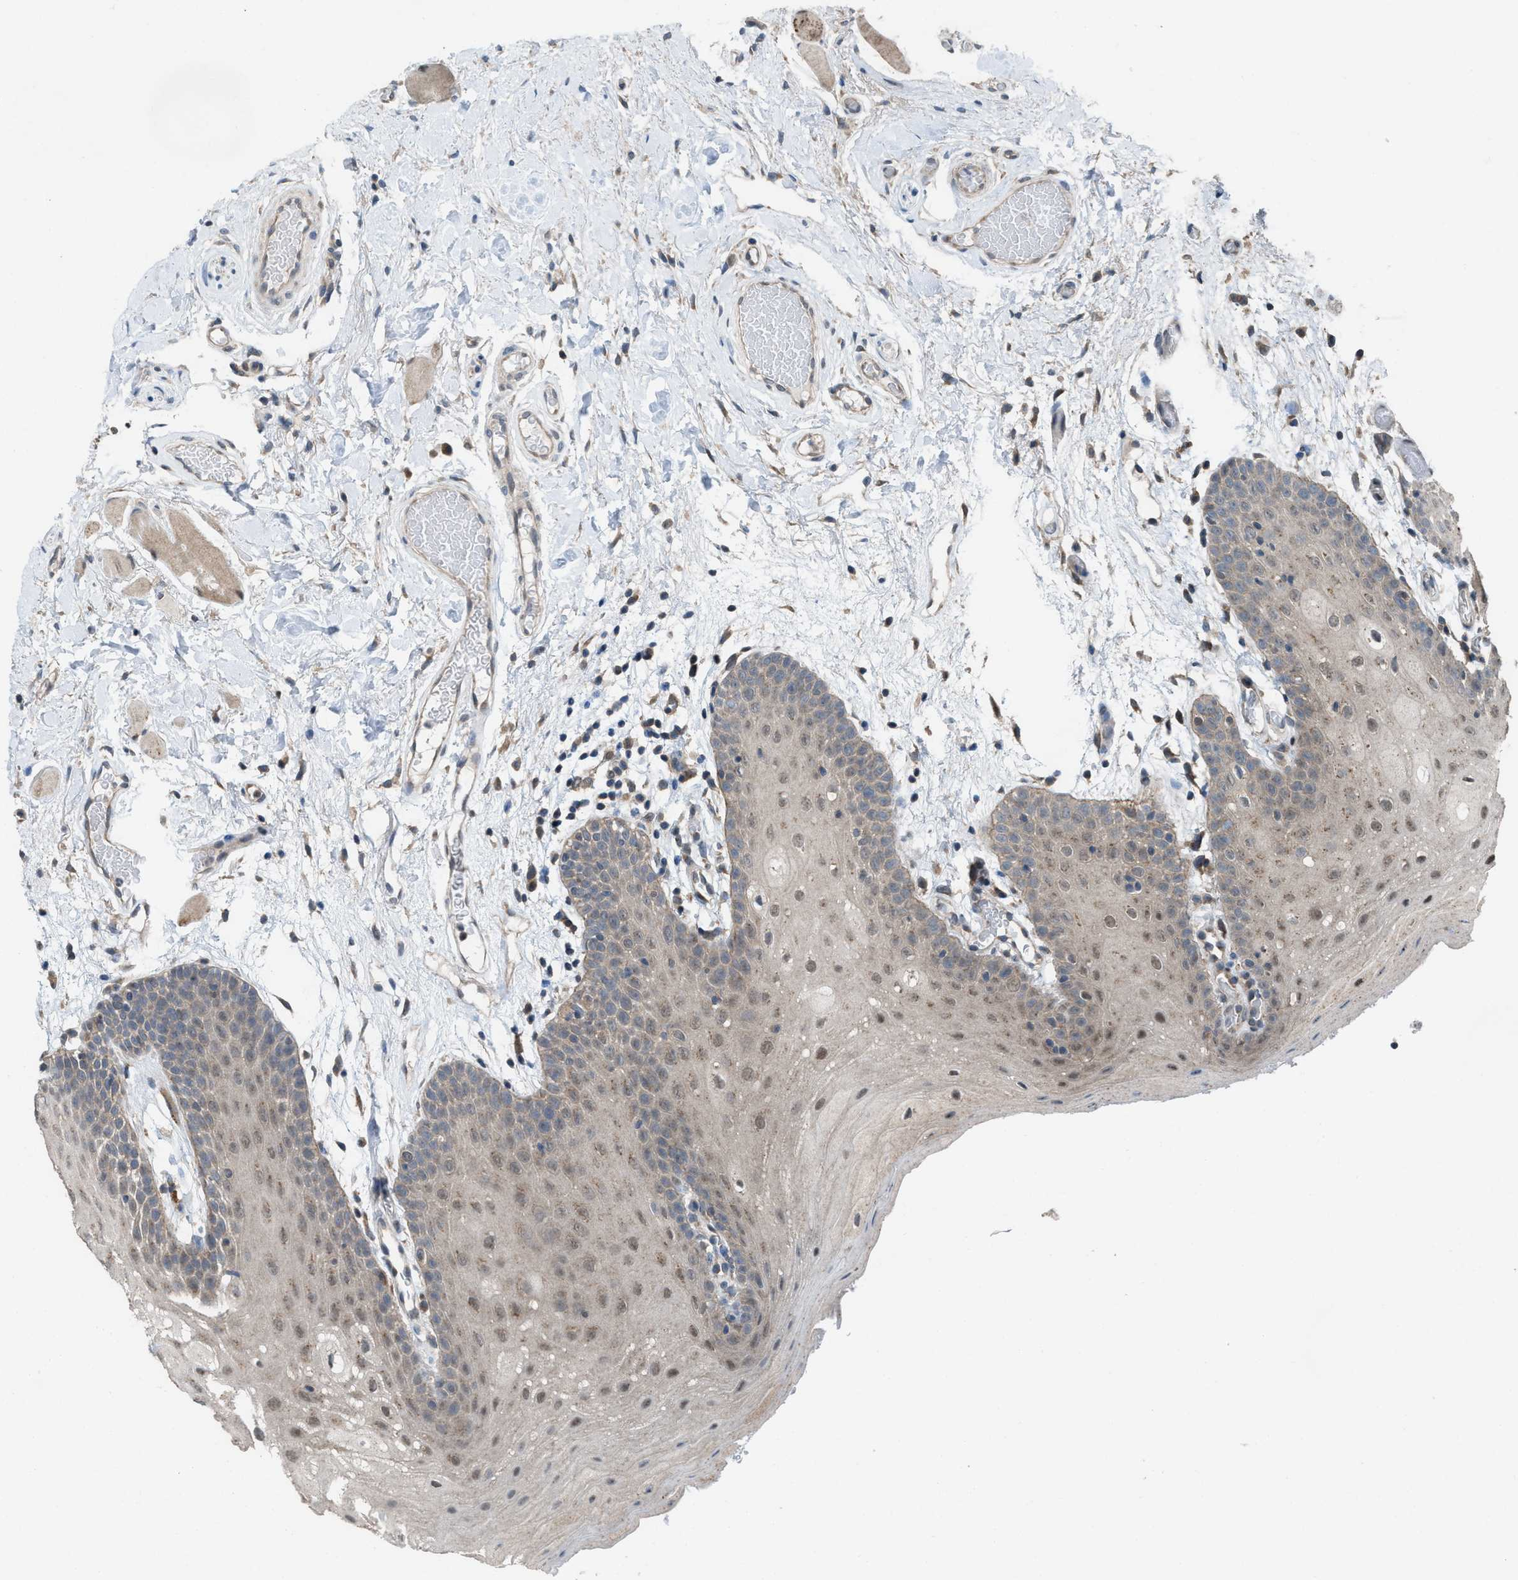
{"staining": {"intensity": "weak", "quantity": ">75%", "location": "cytoplasmic/membranous"}, "tissue": "oral mucosa", "cell_type": "Squamous epithelial cells", "image_type": "normal", "snomed": [{"axis": "morphology", "description": "Normal tissue, NOS"}, {"axis": "morphology", "description": "Squamous cell carcinoma, NOS"}, {"axis": "topography", "description": "Oral tissue"}, {"axis": "topography", "description": "Head-Neck"}], "caption": "The photomicrograph exhibits staining of normal oral mucosa, revealing weak cytoplasmic/membranous protein positivity (brown color) within squamous epithelial cells.", "gene": "PLAA", "patient": {"sex": "male", "age": 71}}